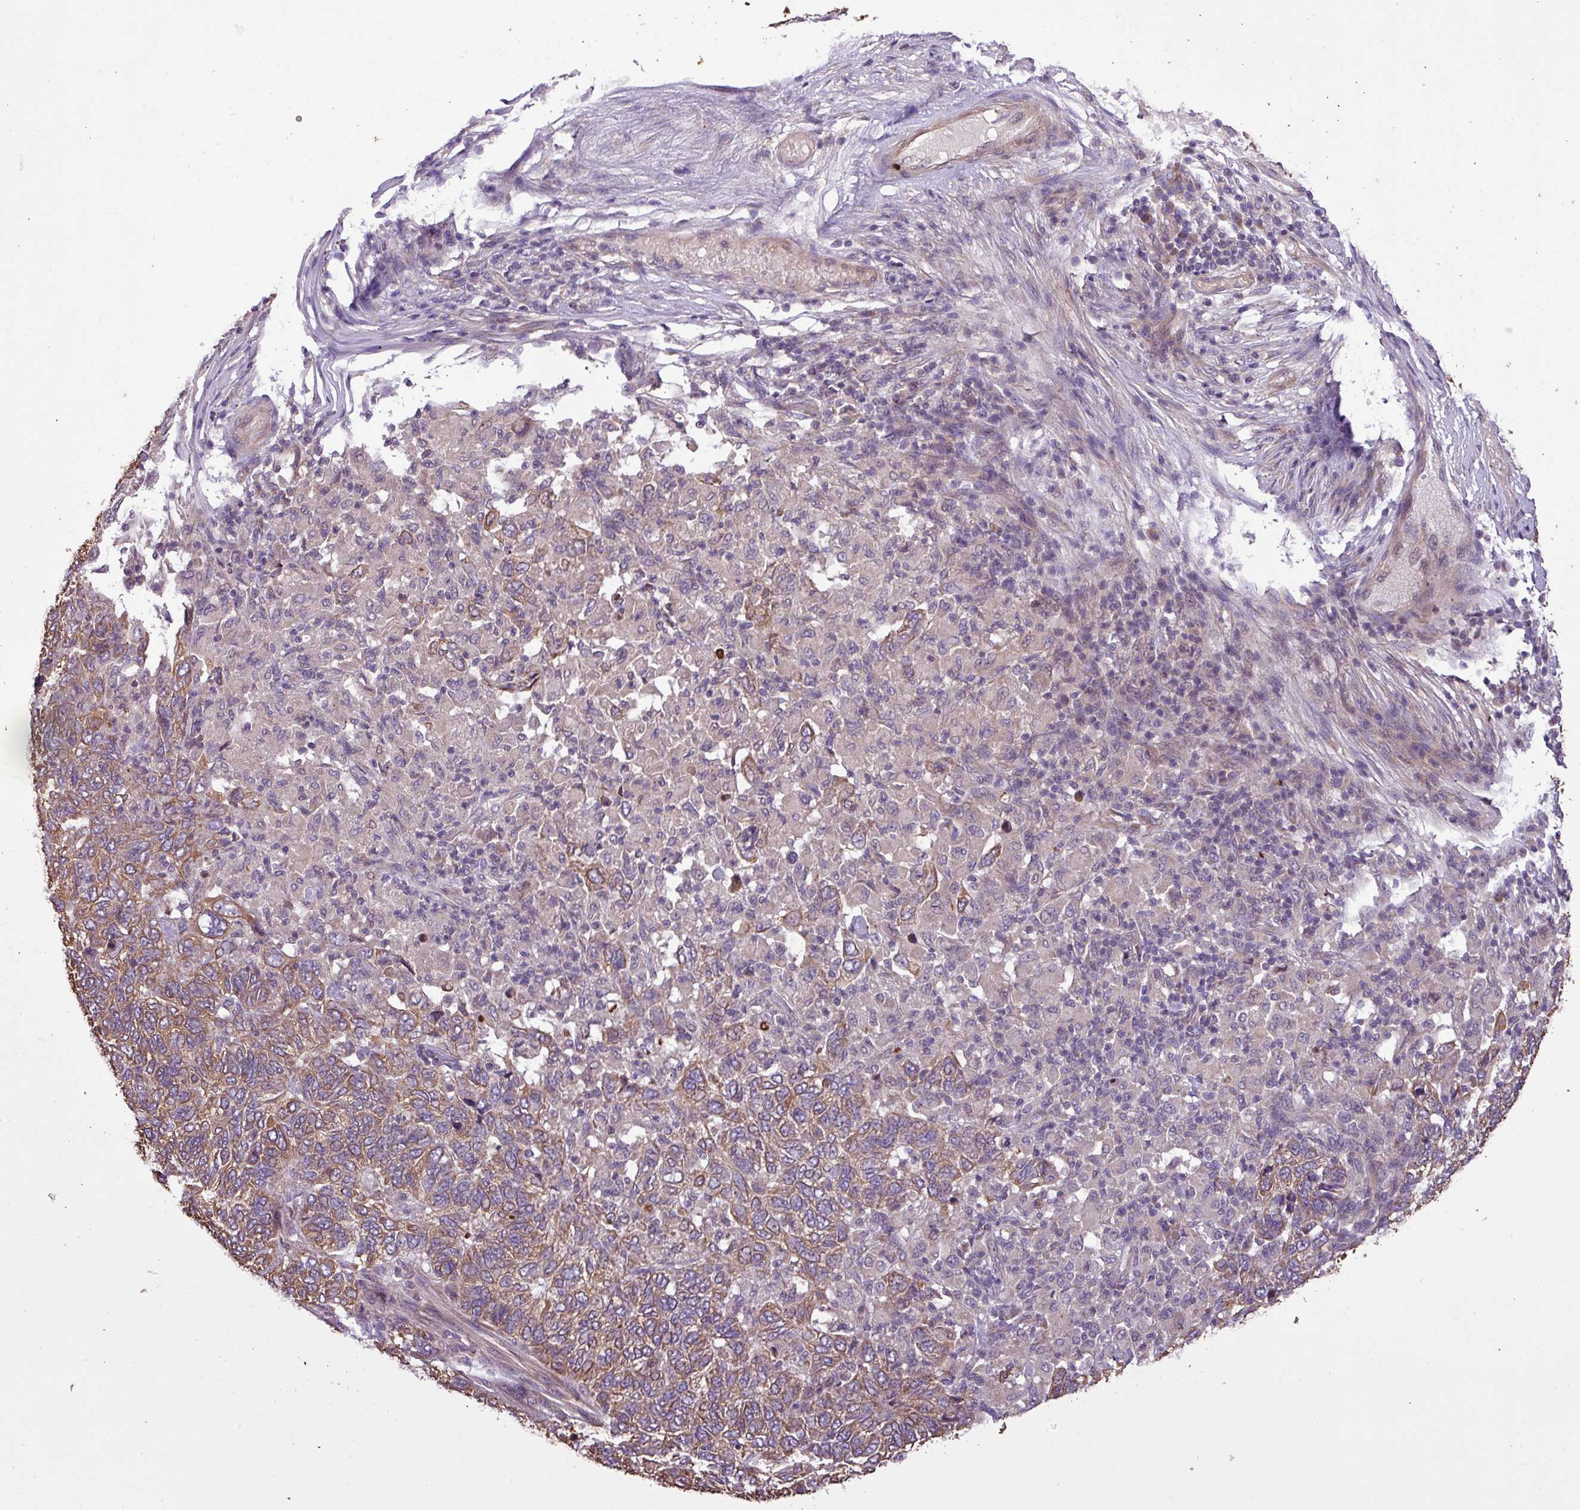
{"staining": {"intensity": "moderate", "quantity": "25%-75%", "location": "cytoplasmic/membranous"}, "tissue": "skin cancer", "cell_type": "Tumor cells", "image_type": "cancer", "snomed": [{"axis": "morphology", "description": "Basal cell carcinoma"}, {"axis": "topography", "description": "Skin"}], "caption": "Brown immunohistochemical staining in human skin cancer (basal cell carcinoma) reveals moderate cytoplasmic/membranous positivity in about 25%-75% of tumor cells.", "gene": "TIMM10B", "patient": {"sex": "female", "age": 65}}